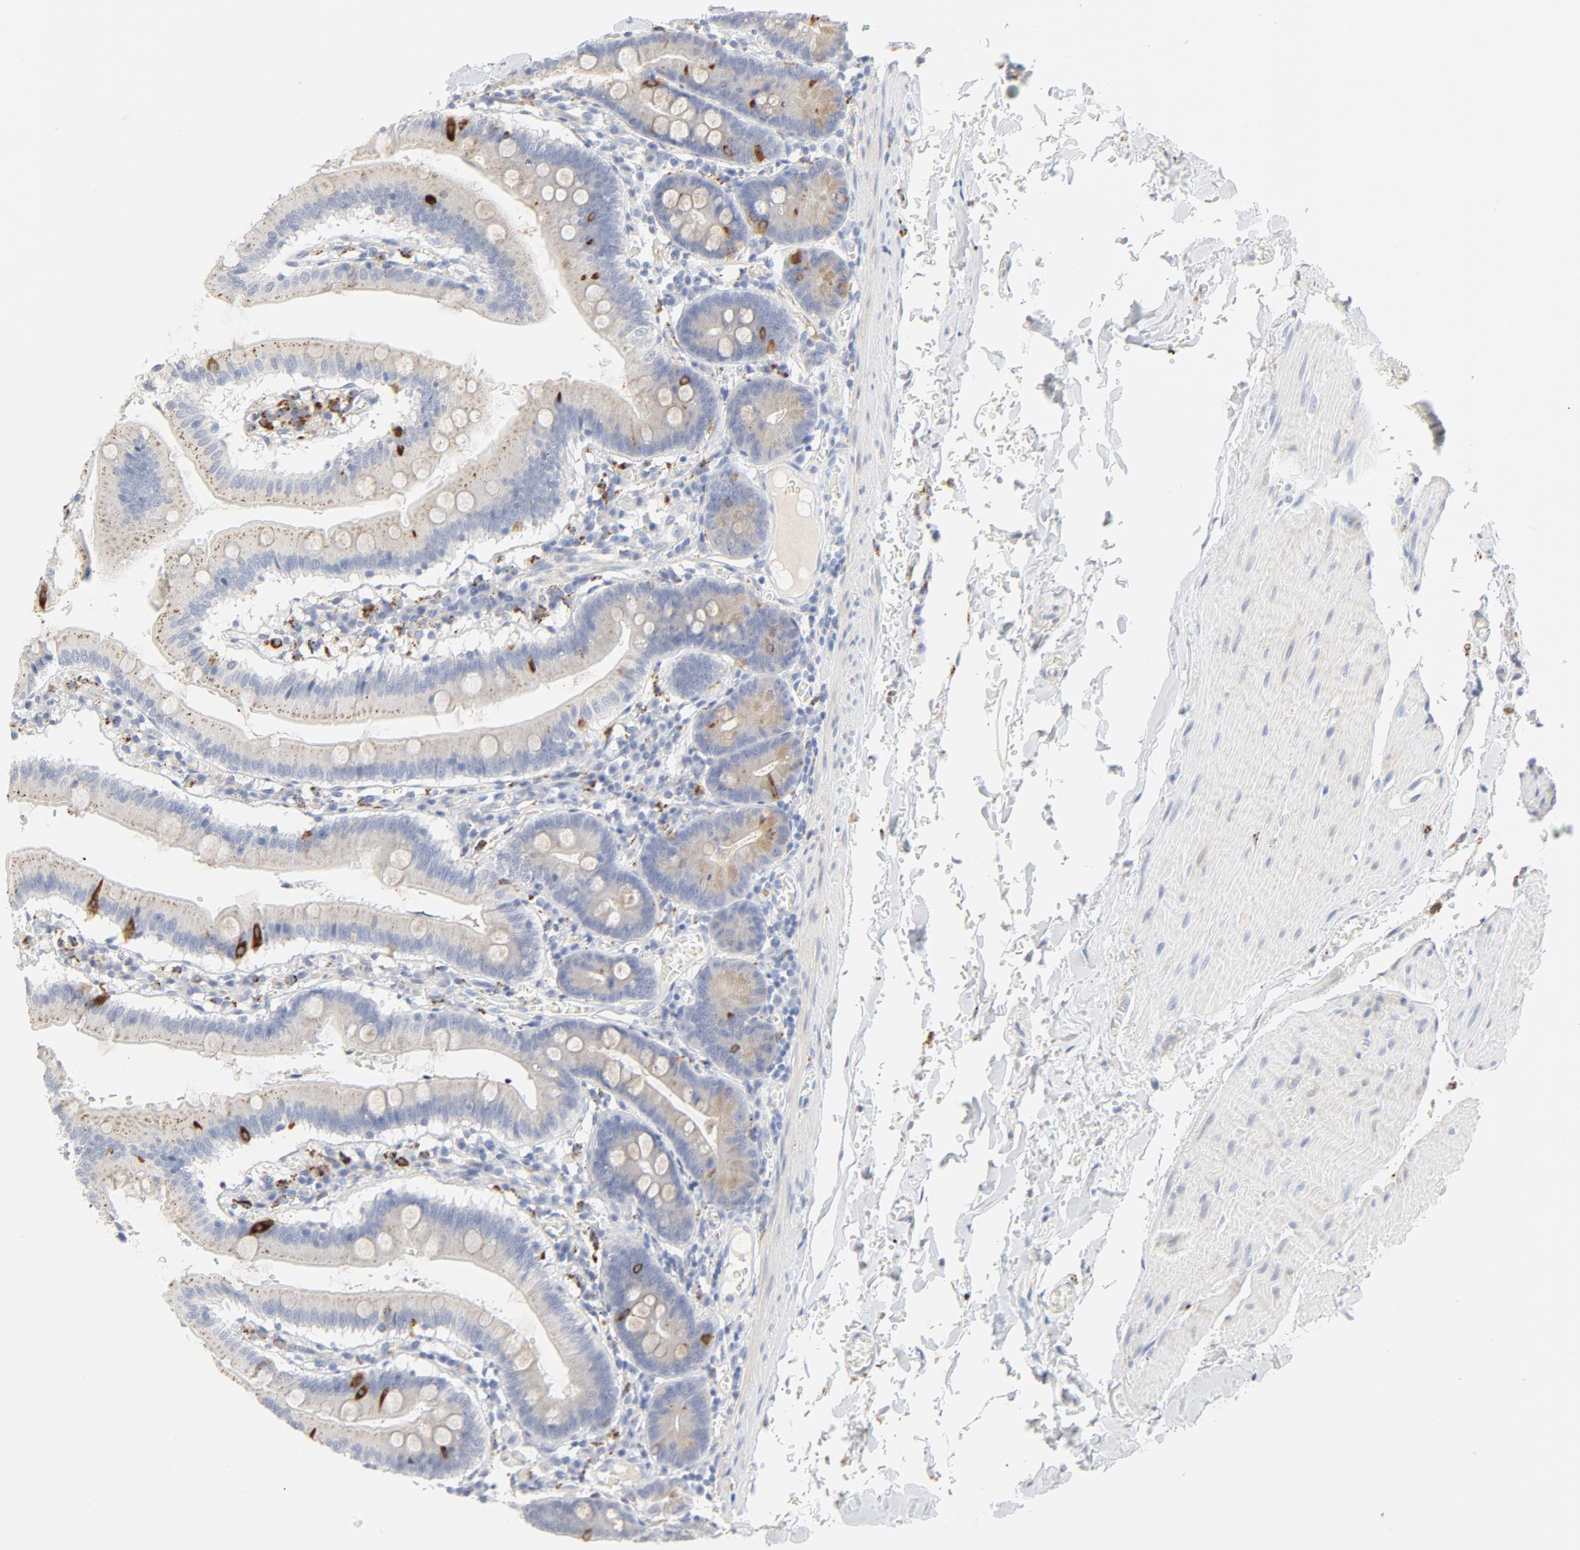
{"staining": {"intensity": "moderate", "quantity": ">75%", "location": "cytoplasmic/membranous"}, "tissue": "small intestine", "cell_type": "Glandular cells", "image_type": "normal", "snomed": [{"axis": "morphology", "description": "Normal tissue, NOS"}, {"axis": "topography", "description": "Small intestine"}], "caption": "Immunohistochemistry photomicrograph of unremarkable human small intestine stained for a protein (brown), which demonstrates medium levels of moderate cytoplasmic/membranous expression in approximately >75% of glandular cells.", "gene": "MAGEB17", "patient": {"sex": "male", "age": 71}}